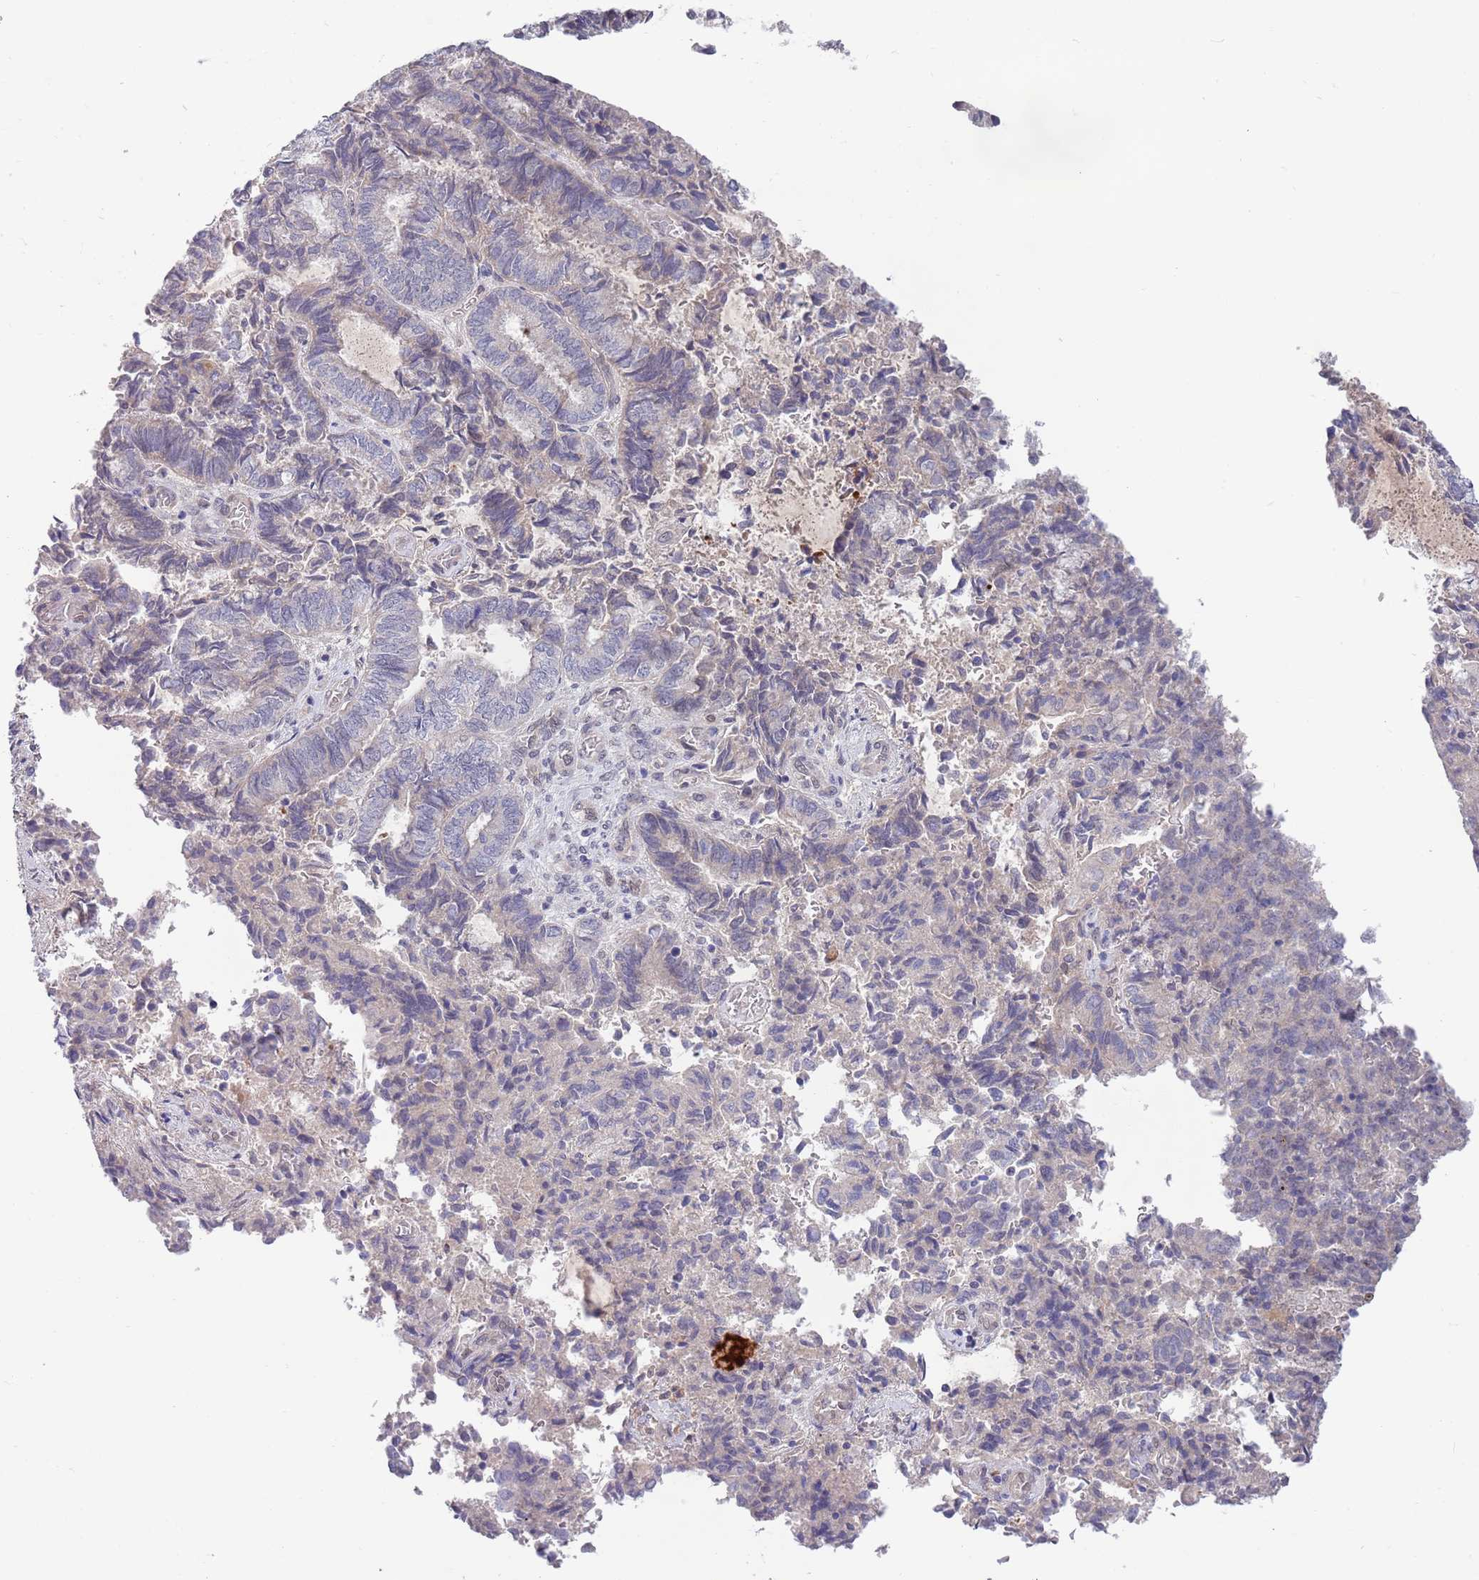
{"staining": {"intensity": "negative", "quantity": "none", "location": "none"}, "tissue": "endometrial cancer", "cell_type": "Tumor cells", "image_type": "cancer", "snomed": [{"axis": "morphology", "description": "Adenocarcinoma, NOS"}, {"axis": "topography", "description": "Endometrium"}], "caption": "Endometrial cancer was stained to show a protein in brown. There is no significant expression in tumor cells.", "gene": "NLRP6", "patient": {"sex": "female", "age": 80}}